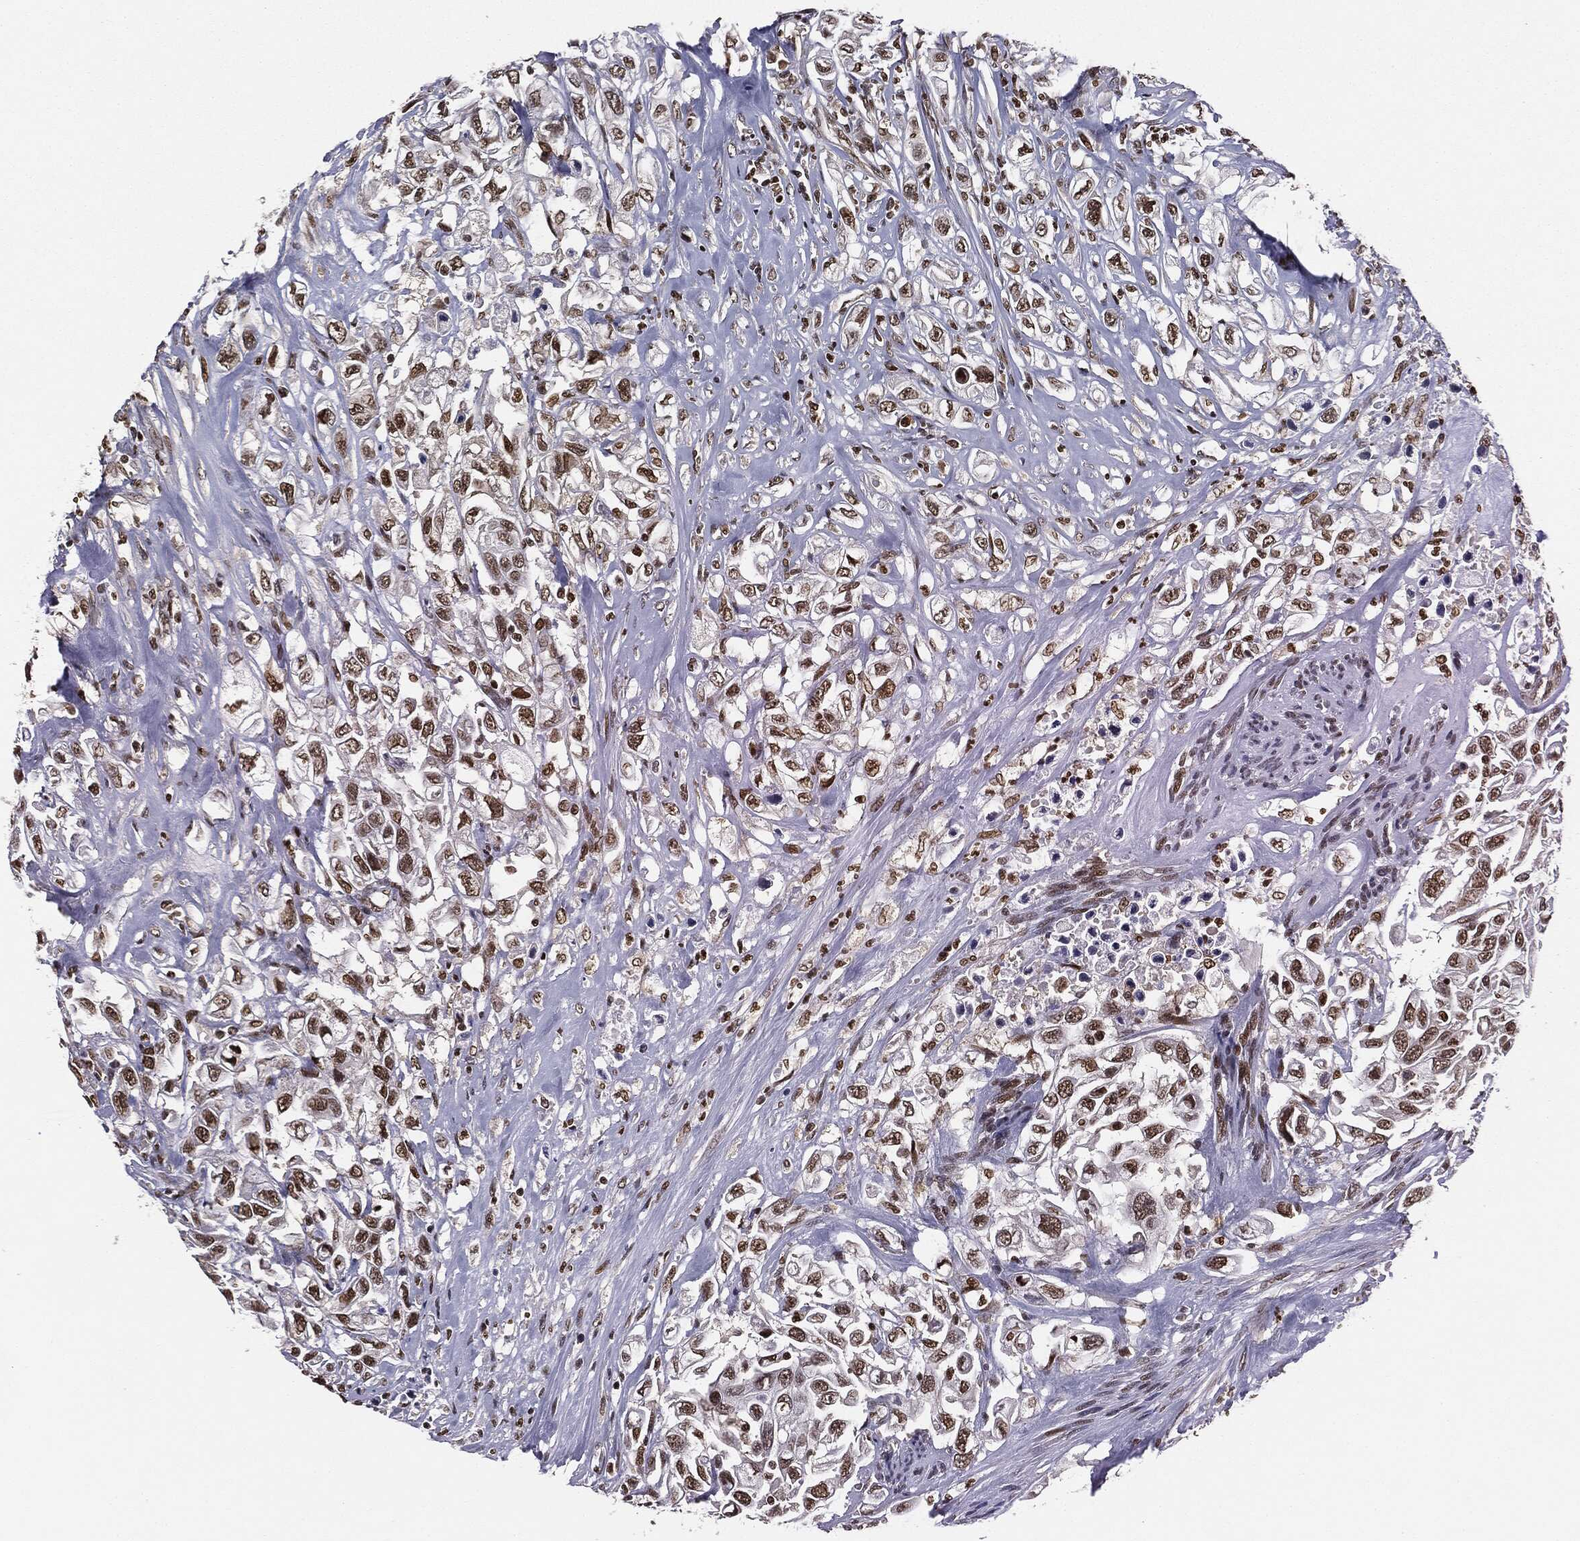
{"staining": {"intensity": "moderate", "quantity": ">75%", "location": "nuclear"}, "tissue": "urothelial cancer", "cell_type": "Tumor cells", "image_type": "cancer", "snomed": [{"axis": "morphology", "description": "Urothelial carcinoma, High grade"}, {"axis": "topography", "description": "Urinary bladder"}], "caption": "Approximately >75% of tumor cells in human urothelial carcinoma (high-grade) exhibit moderate nuclear protein expression as visualized by brown immunohistochemical staining.", "gene": "TBC1D22A", "patient": {"sex": "female", "age": 56}}